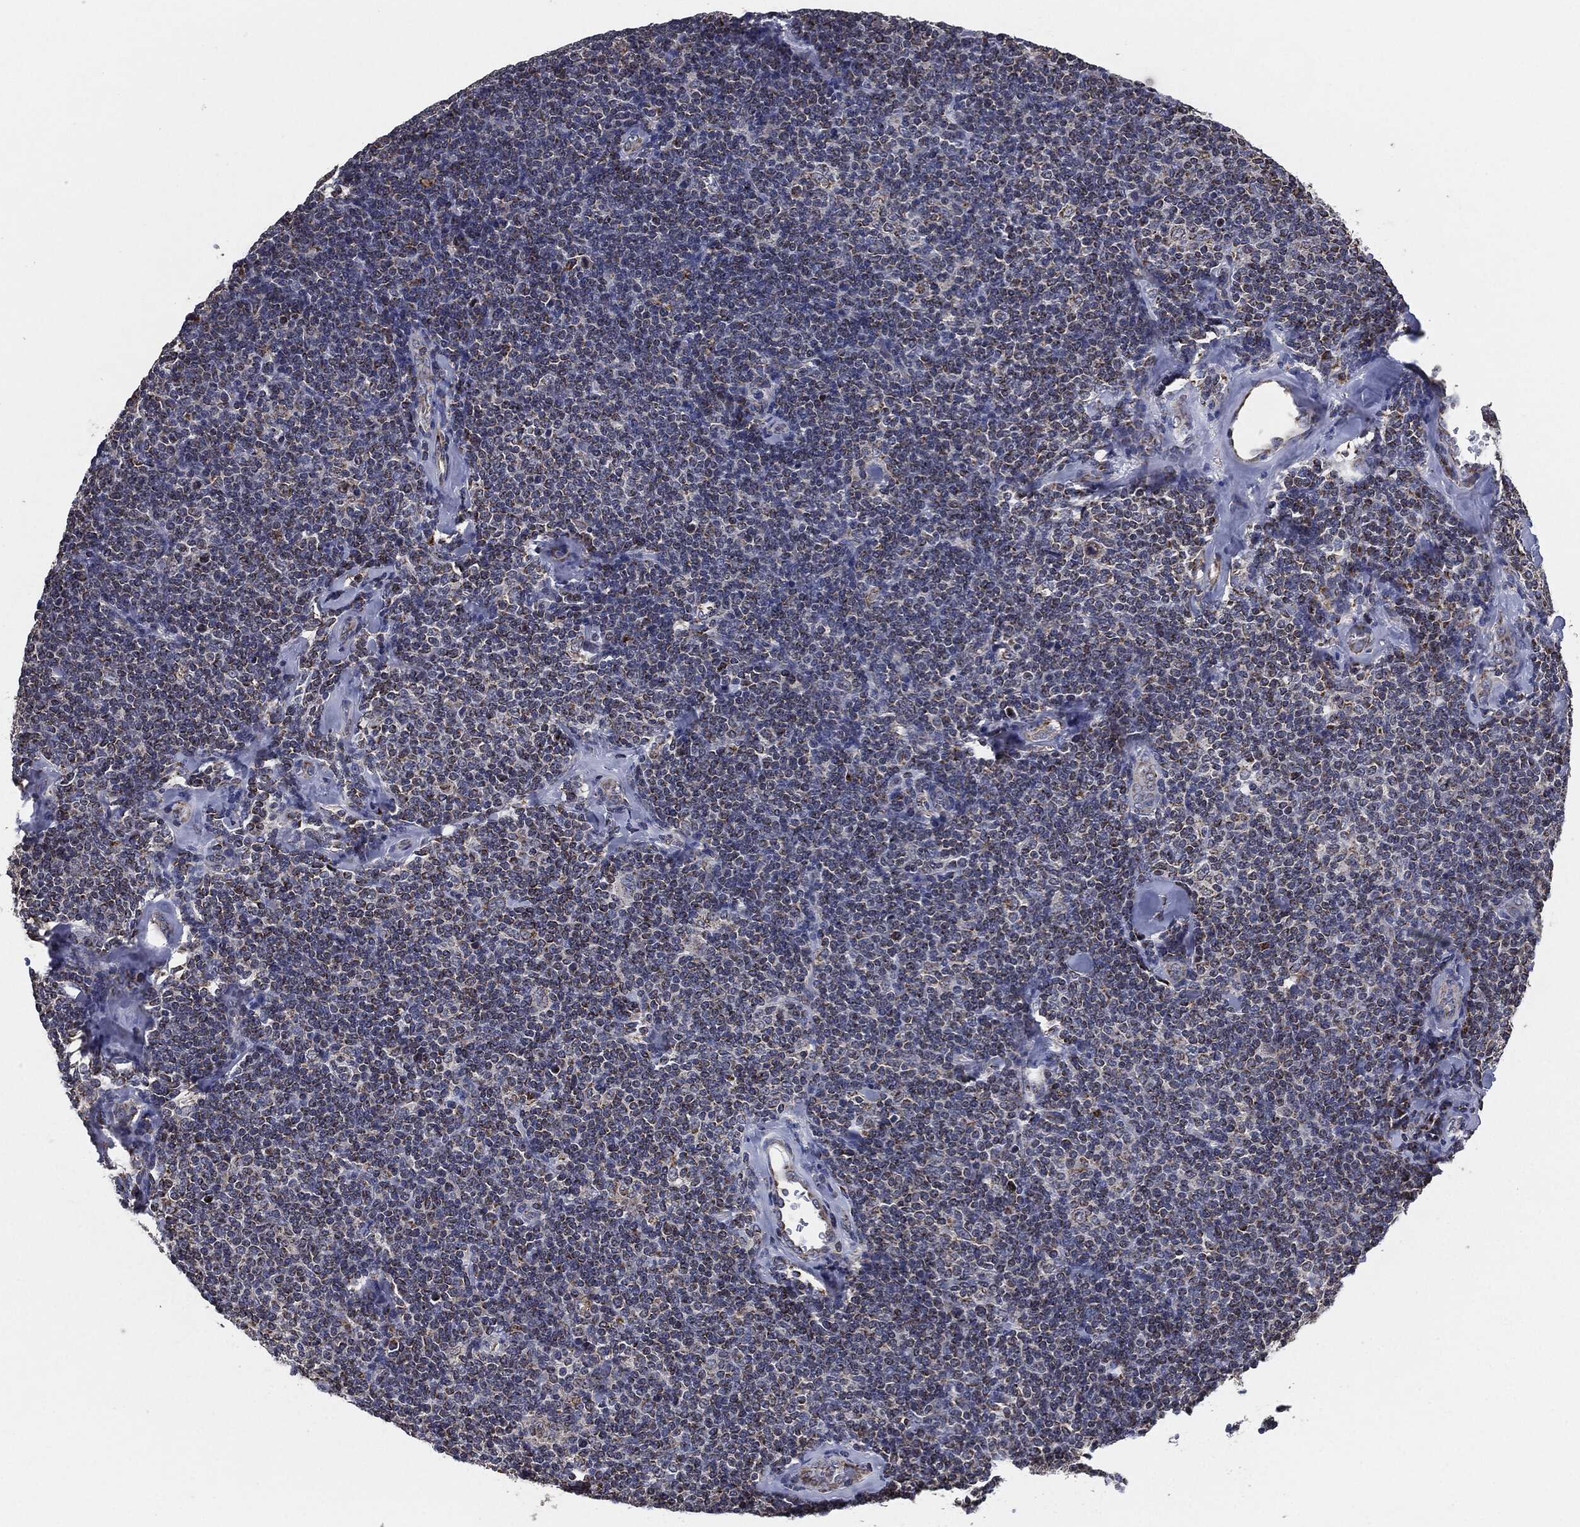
{"staining": {"intensity": "weak", "quantity": "25%-75%", "location": "cytoplasmic/membranous"}, "tissue": "lymphoma", "cell_type": "Tumor cells", "image_type": "cancer", "snomed": [{"axis": "morphology", "description": "Malignant lymphoma, non-Hodgkin's type, Low grade"}, {"axis": "topography", "description": "Lymph node"}], "caption": "Malignant lymphoma, non-Hodgkin's type (low-grade) was stained to show a protein in brown. There is low levels of weak cytoplasmic/membranous staining in about 25%-75% of tumor cells. The protein is stained brown, and the nuclei are stained in blue (DAB IHC with brightfield microscopy, high magnification).", "gene": "NDUFV2", "patient": {"sex": "female", "age": 56}}